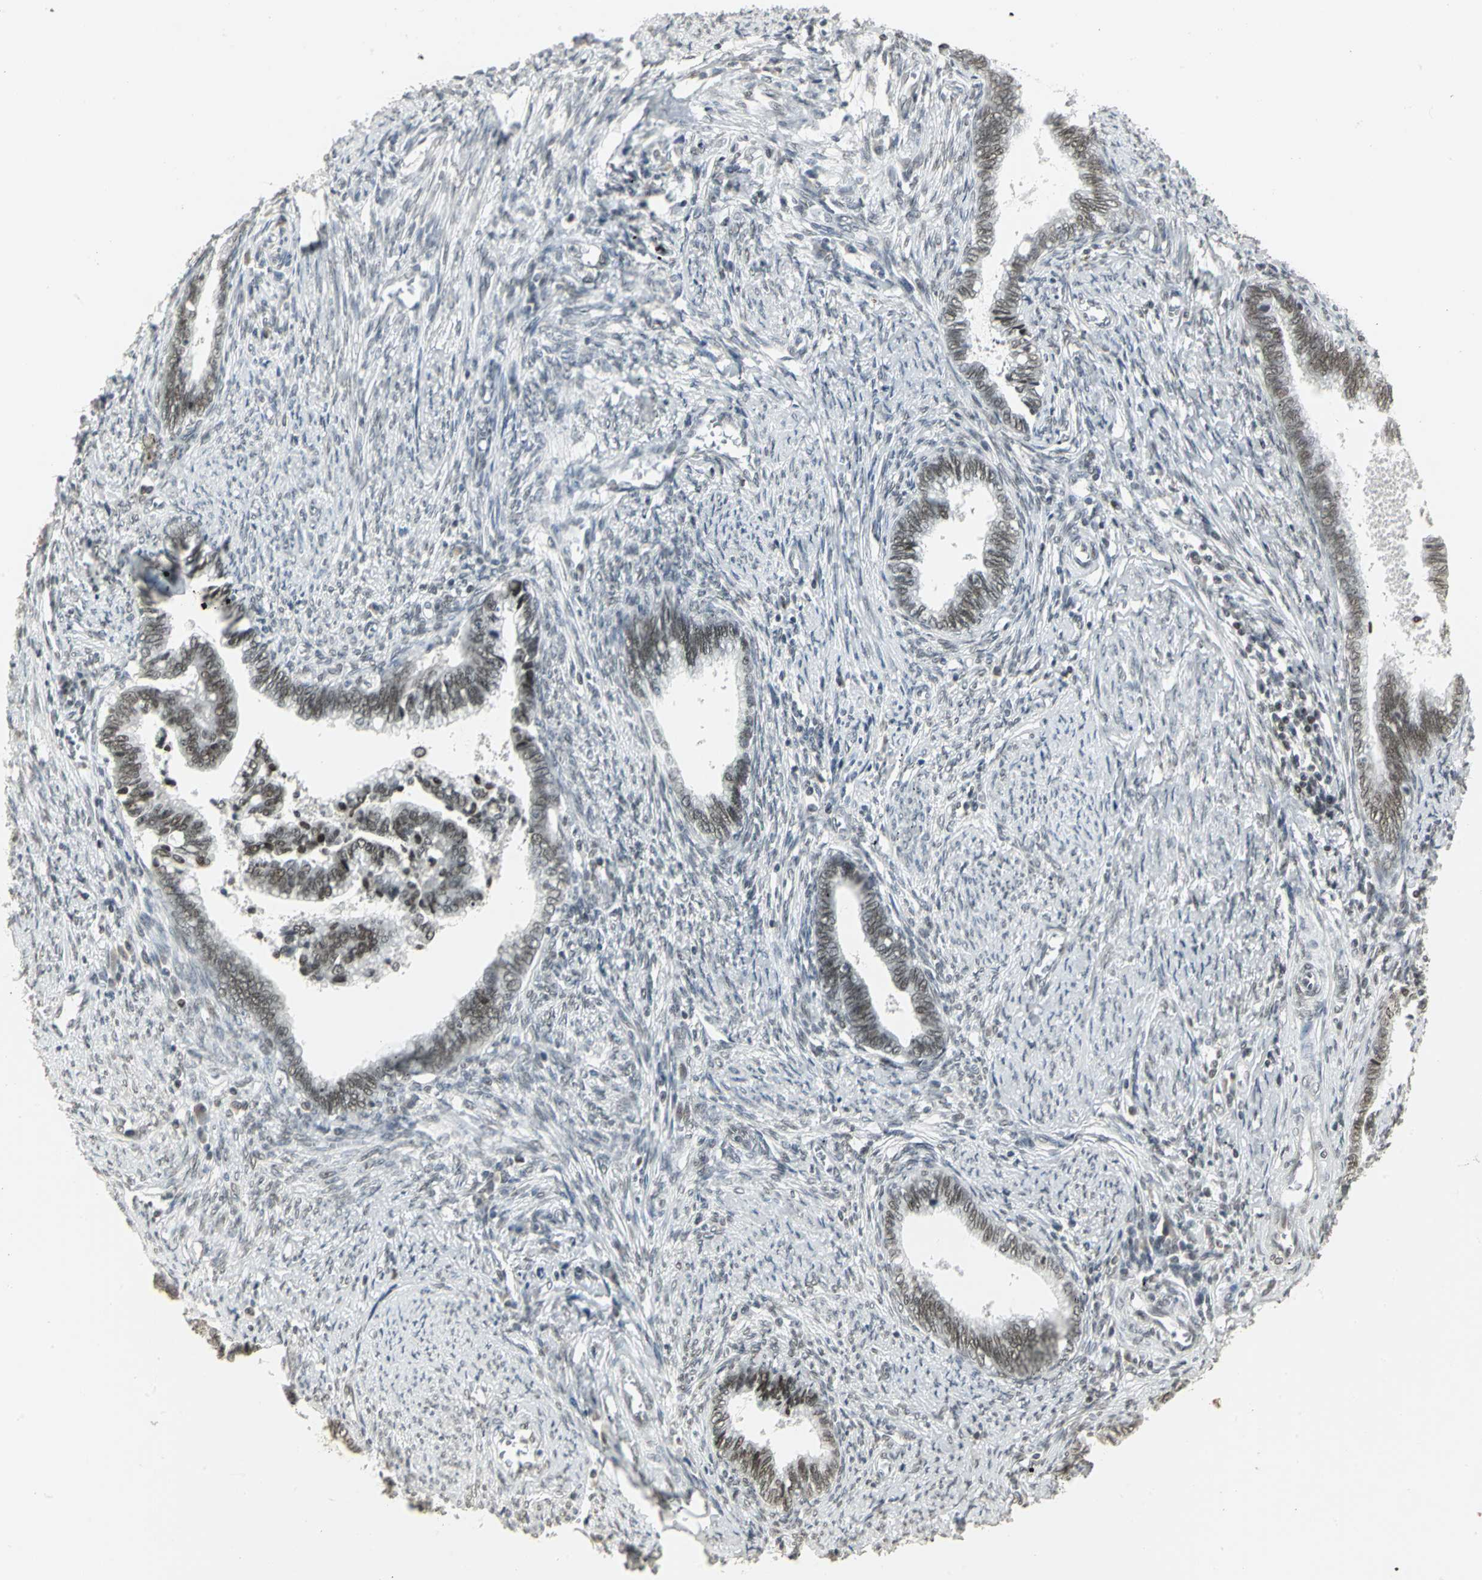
{"staining": {"intensity": "moderate", "quantity": ">75%", "location": "nuclear"}, "tissue": "cervical cancer", "cell_type": "Tumor cells", "image_type": "cancer", "snomed": [{"axis": "morphology", "description": "Adenocarcinoma, NOS"}, {"axis": "topography", "description": "Cervix"}], "caption": "Adenocarcinoma (cervical) stained for a protein shows moderate nuclear positivity in tumor cells.", "gene": "CBX3", "patient": {"sex": "female", "age": 44}}